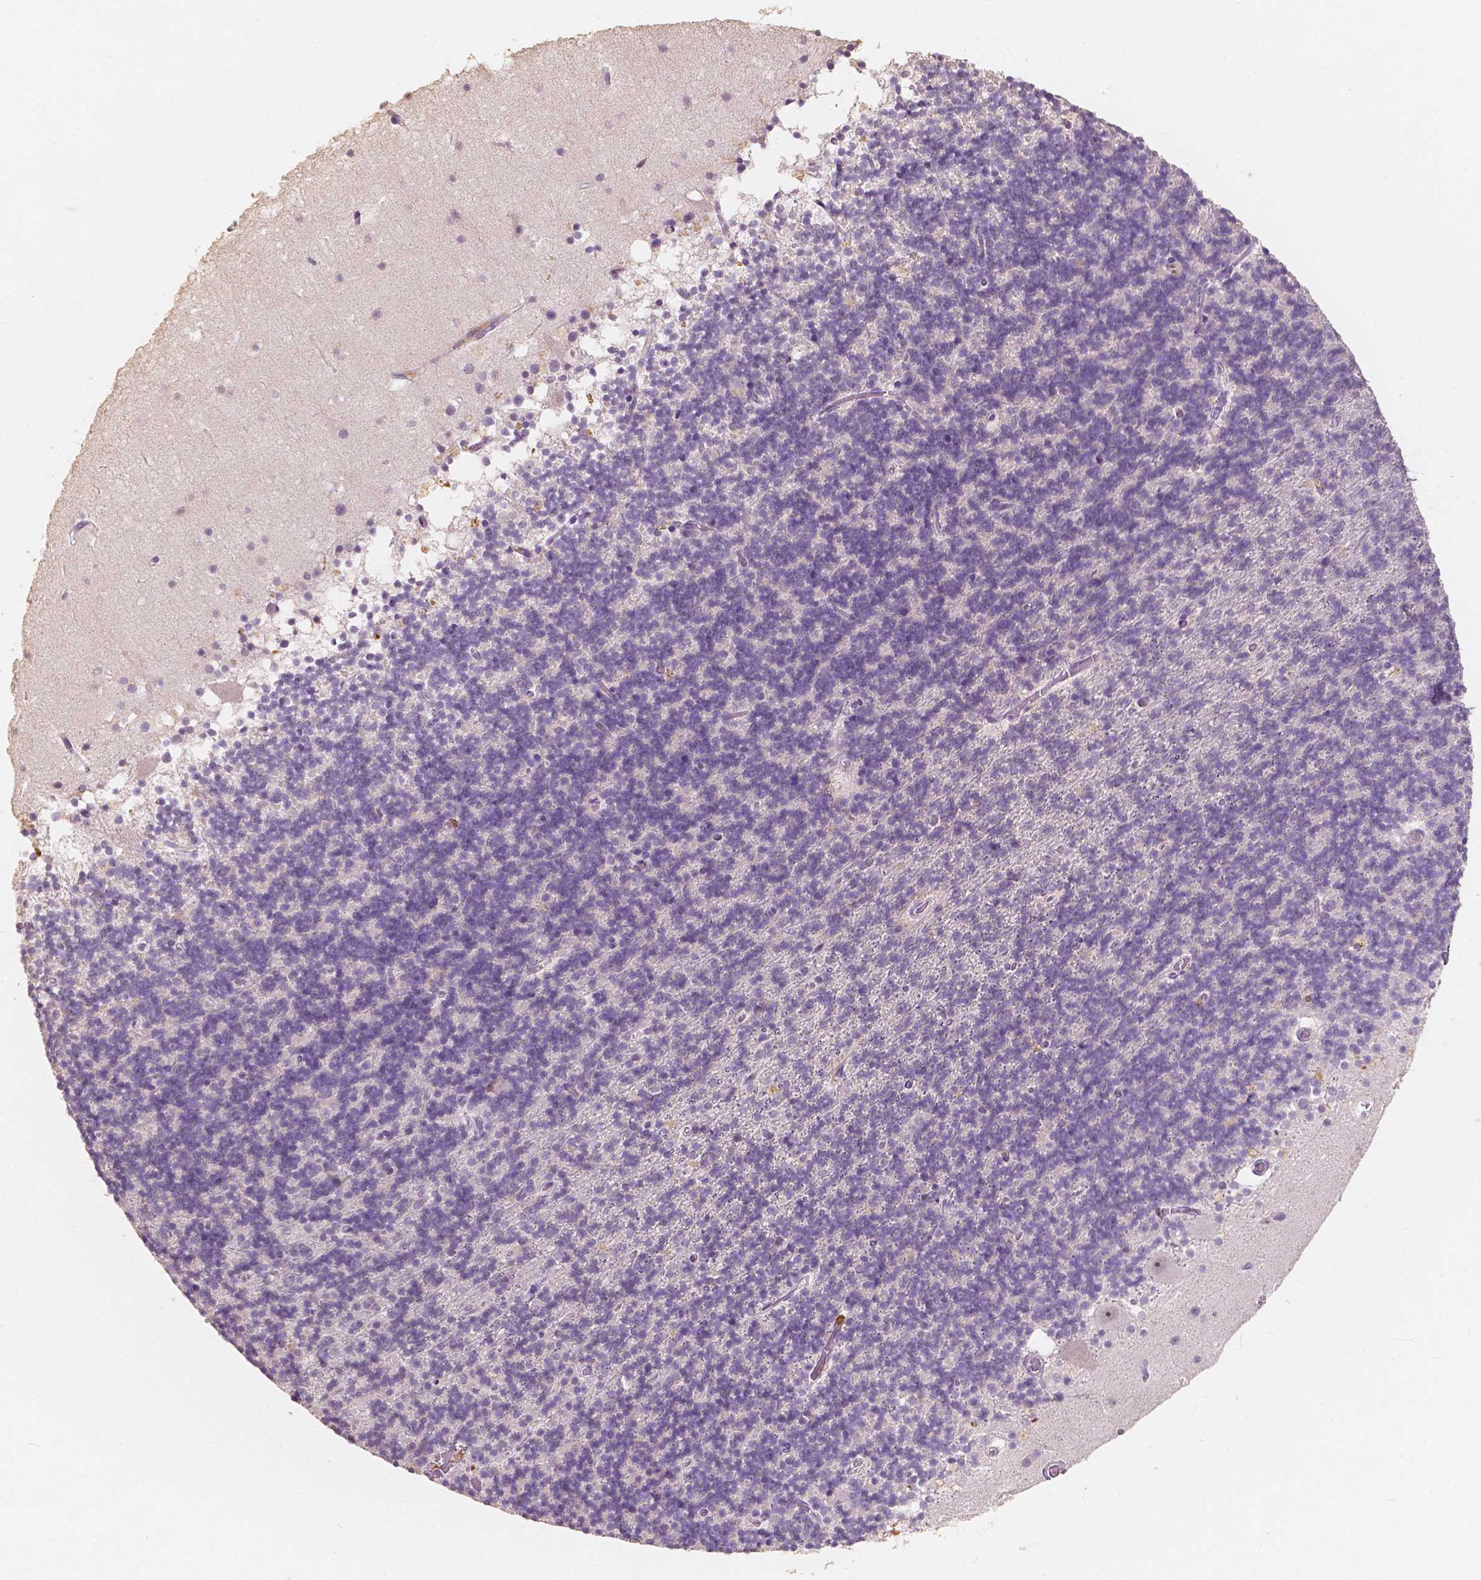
{"staining": {"intensity": "negative", "quantity": "none", "location": "none"}, "tissue": "cerebellum", "cell_type": "Cells in granular layer", "image_type": "normal", "snomed": [{"axis": "morphology", "description": "Normal tissue, NOS"}, {"axis": "topography", "description": "Cerebellum"}], "caption": "High power microscopy image of an immunohistochemistry photomicrograph of unremarkable cerebellum, revealing no significant positivity in cells in granular layer. (DAB immunohistochemistry (IHC), high magnification).", "gene": "SOX15", "patient": {"sex": "male", "age": 70}}